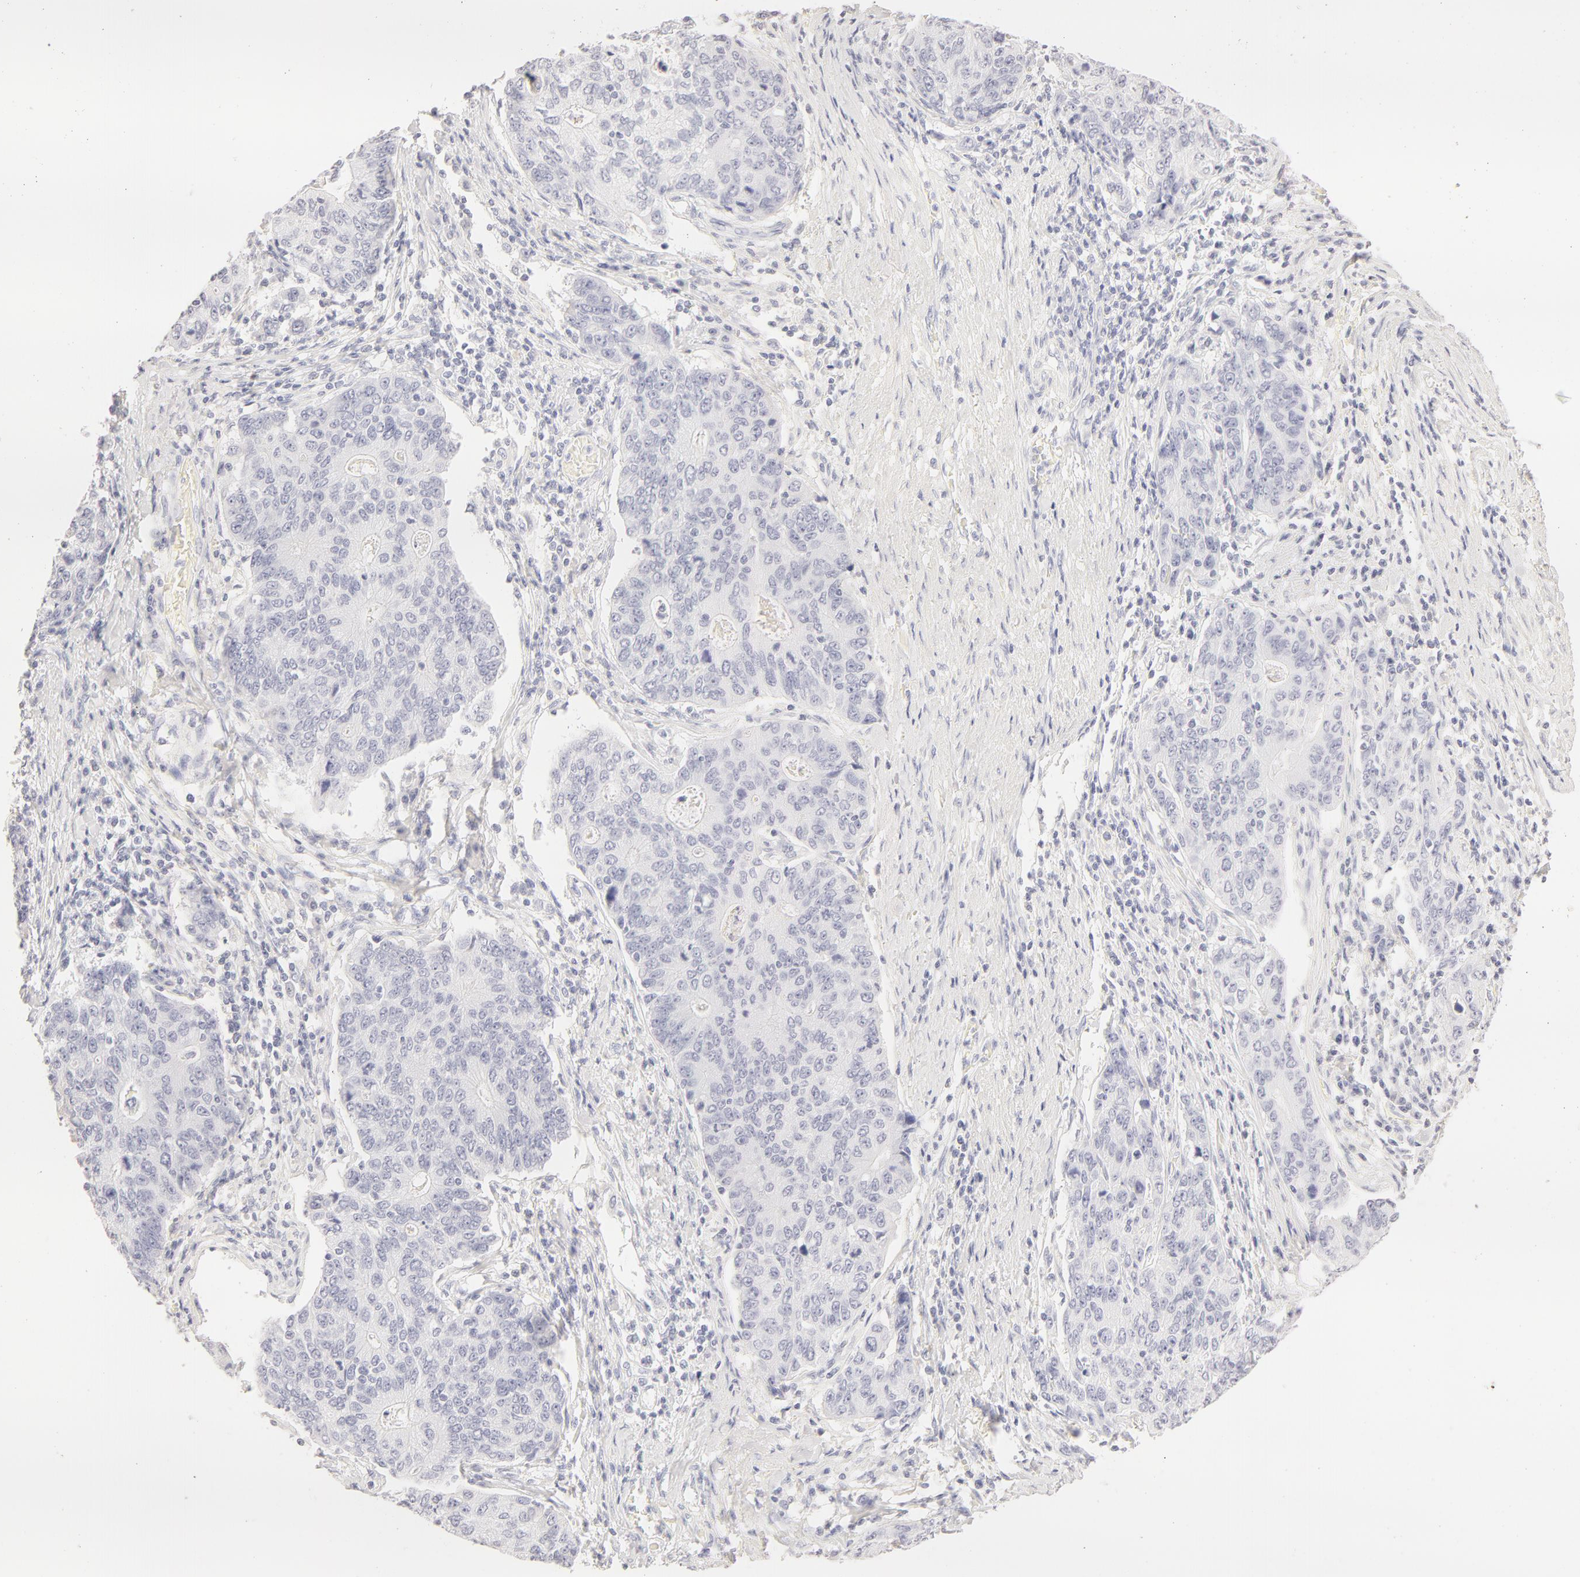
{"staining": {"intensity": "negative", "quantity": "none", "location": "none"}, "tissue": "stomach cancer", "cell_type": "Tumor cells", "image_type": "cancer", "snomed": [{"axis": "morphology", "description": "Adenocarcinoma, NOS"}, {"axis": "topography", "description": "Esophagus"}, {"axis": "topography", "description": "Stomach"}], "caption": "IHC of stomach cancer demonstrates no expression in tumor cells. (Brightfield microscopy of DAB (3,3'-diaminobenzidine) immunohistochemistry at high magnification).", "gene": "LGALS7B", "patient": {"sex": "male", "age": 74}}